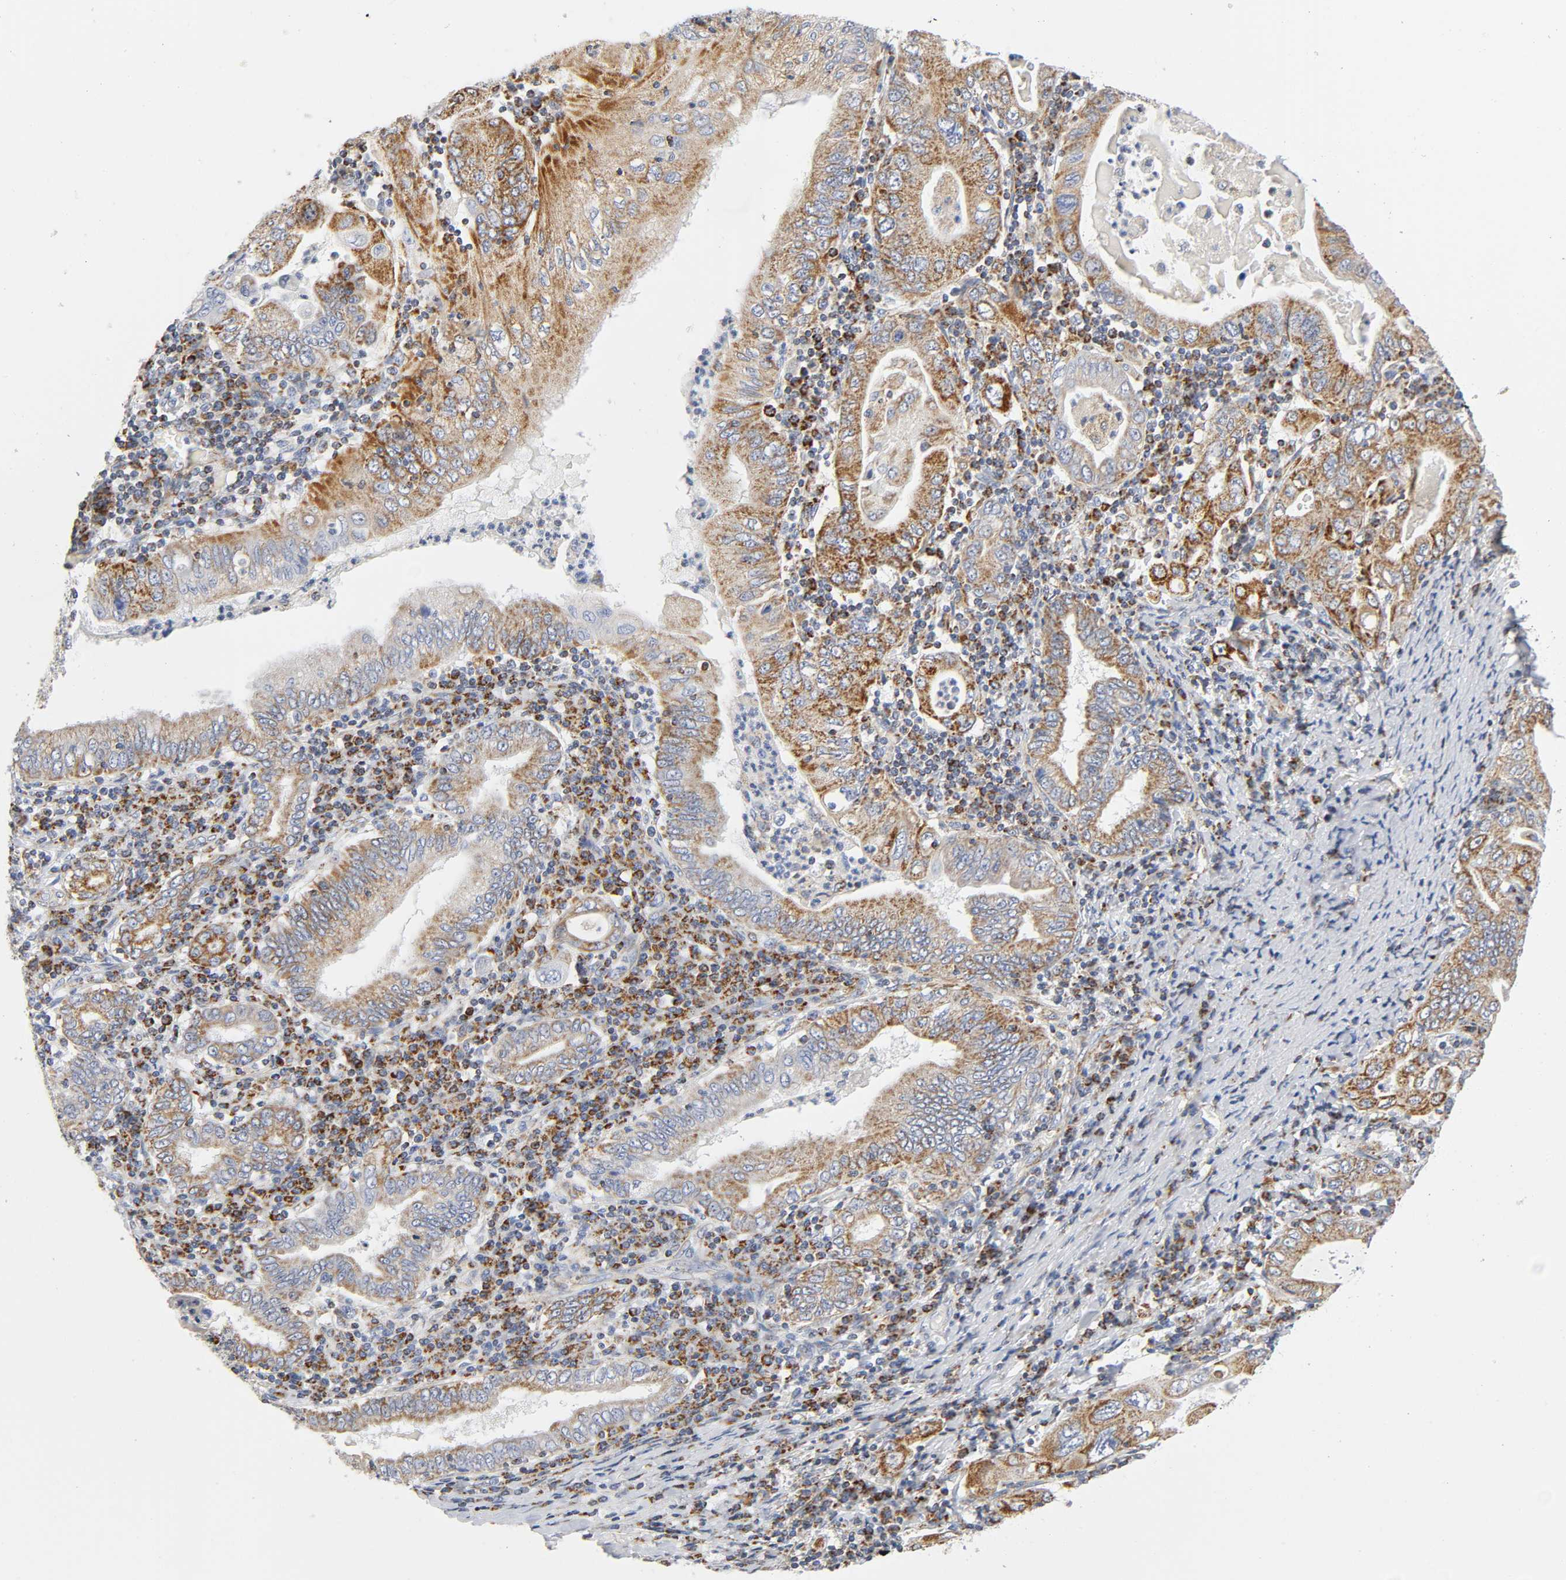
{"staining": {"intensity": "moderate", "quantity": ">75%", "location": "cytoplasmic/membranous"}, "tissue": "stomach cancer", "cell_type": "Tumor cells", "image_type": "cancer", "snomed": [{"axis": "morphology", "description": "Normal tissue, NOS"}, {"axis": "morphology", "description": "Adenocarcinoma, NOS"}, {"axis": "topography", "description": "Esophagus"}, {"axis": "topography", "description": "Stomach, upper"}, {"axis": "topography", "description": "Peripheral nerve tissue"}], "caption": "Approximately >75% of tumor cells in stomach cancer (adenocarcinoma) reveal moderate cytoplasmic/membranous protein positivity as visualized by brown immunohistochemical staining.", "gene": "BAK1", "patient": {"sex": "male", "age": 62}}